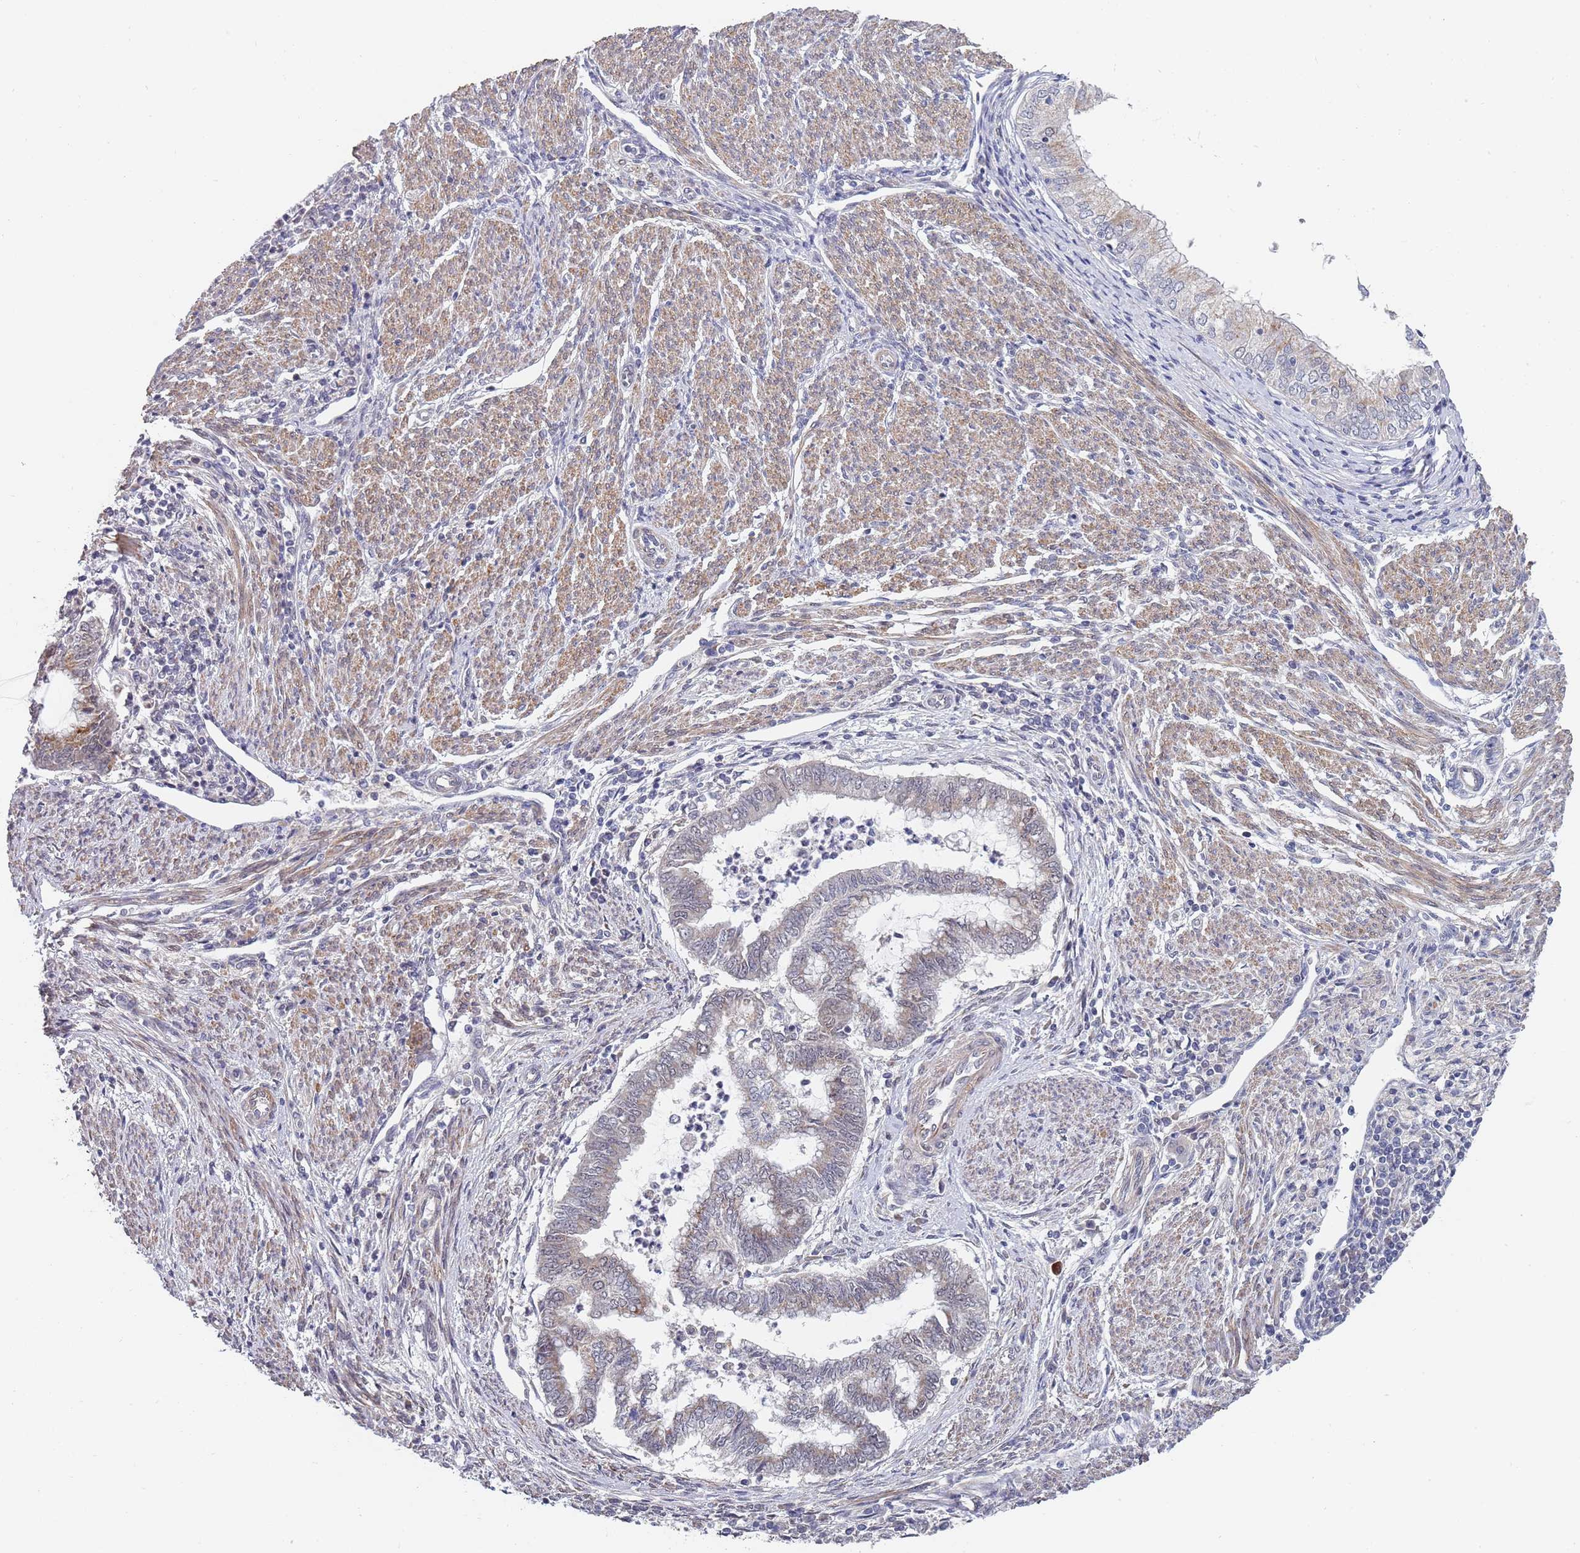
{"staining": {"intensity": "weak", "quantity": "<25%", "location": "cytoplasmic/membranous"}, "tissue": "endometrial cancer", "cell_type": "Tumor cells", "image_type": "cancer", "snomed": [{"axis": "morphology", "description": "Adenocarcinoma, NOS"}, {"axis": "topography", "description": "Endometrium"}], "caption": "There is no significant positivity in tumor cells of endometrial cancer (adenocarcinoma).", "gene": "B4GALT4", "patient": {"sex": "female", "age": 79}}